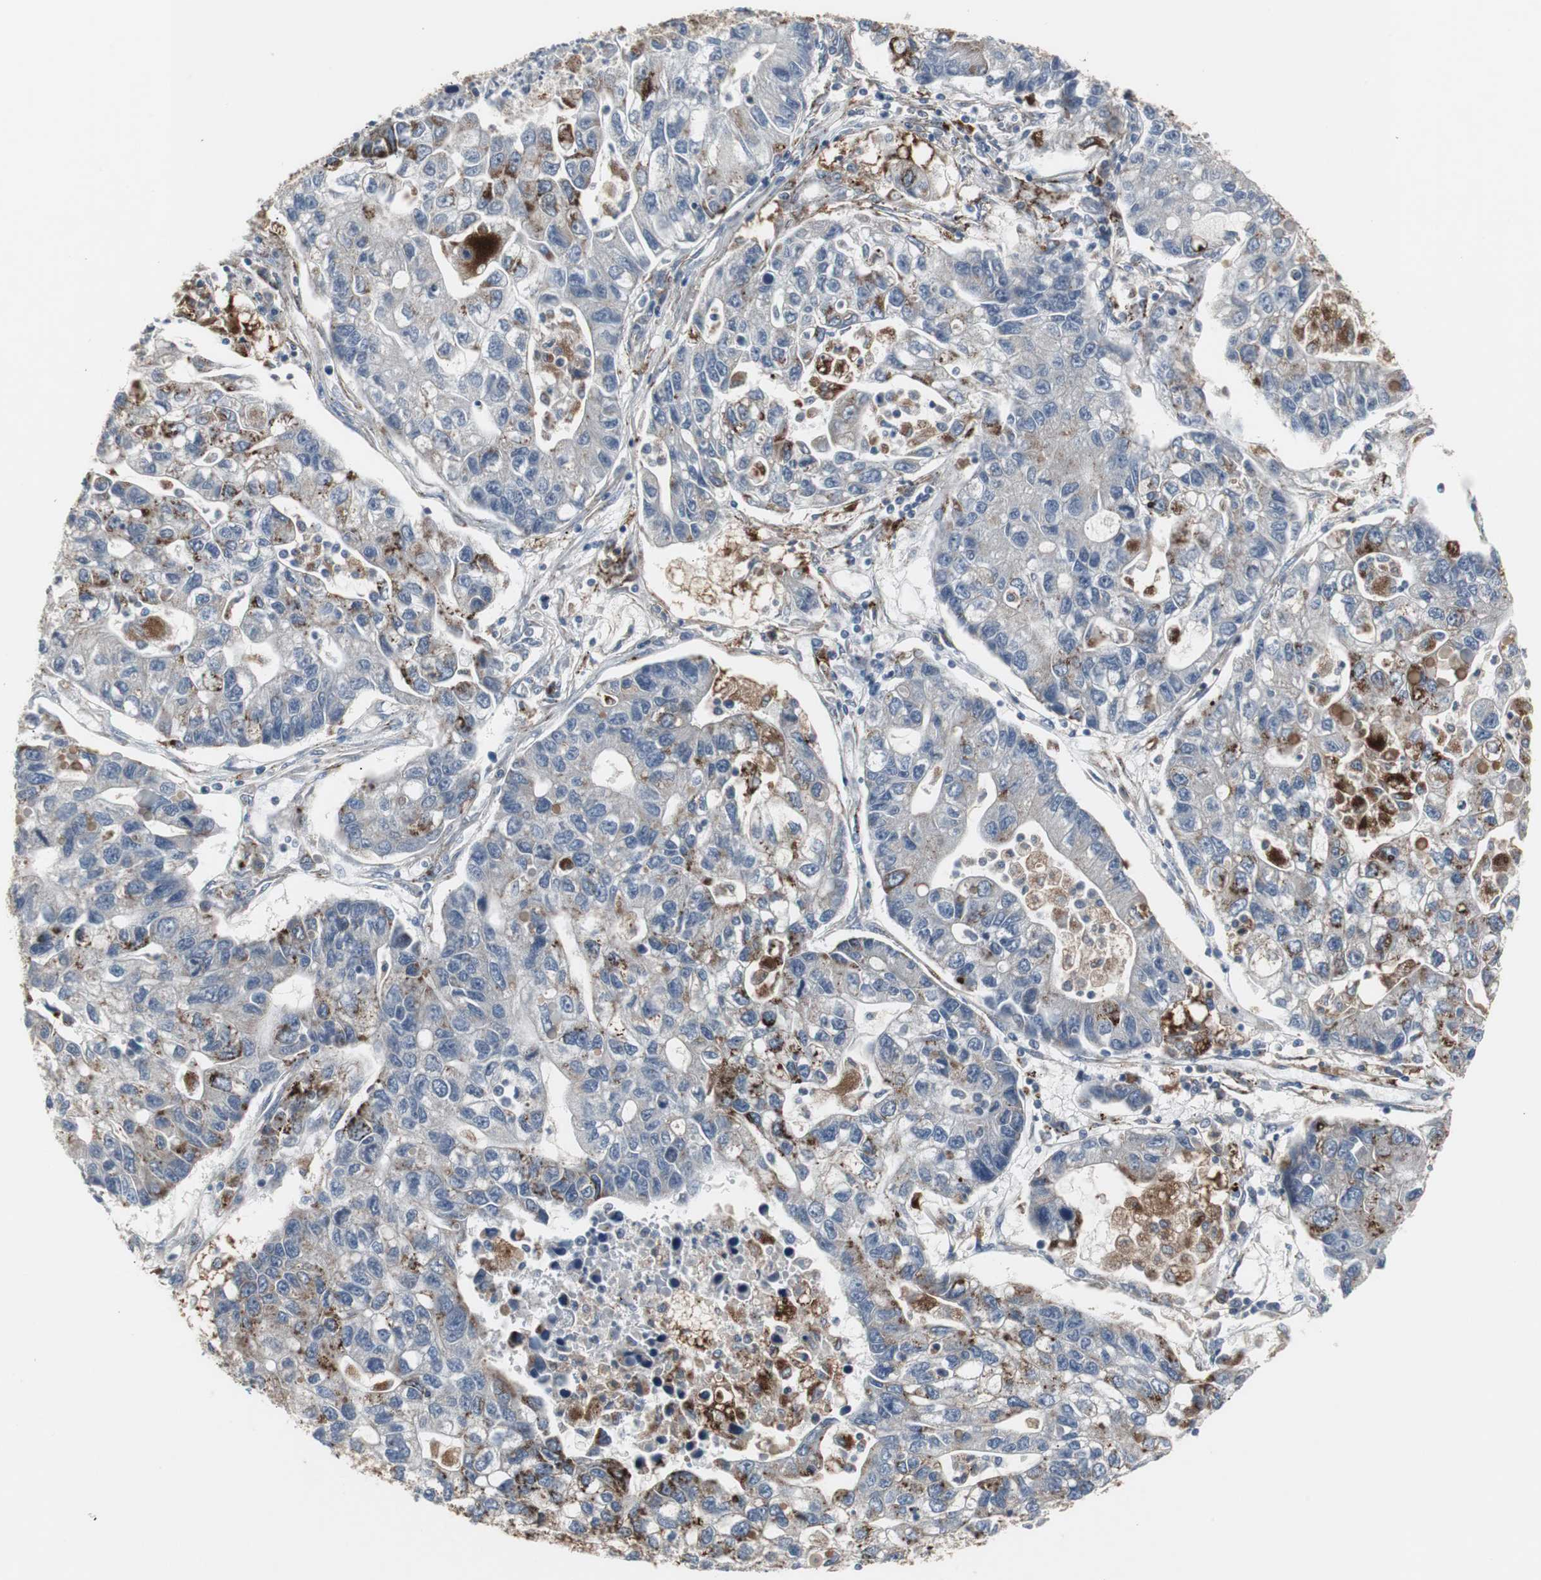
{"staining": {"intensity": "strong", "quantity": "25%-75%", "location": "cytoplasmic/membranous"}, "tissue": "lung cancer", "cell_type": "Tumor cells", "image_type": "cancer", "snomed": [{"axis": "morphology", "description": "Adenocarcinoma, NOS"}, {"axis": "topography", "description": "Lung"}], "caption": "Adenocarcinoma (lung) stained for a protein (brown) displays strong cytoplasmic/membranous positive positivity in about 25%-75% of tumor cells.", "gene": "GBA1", "patient": {"sex": "female", "age": 51}}